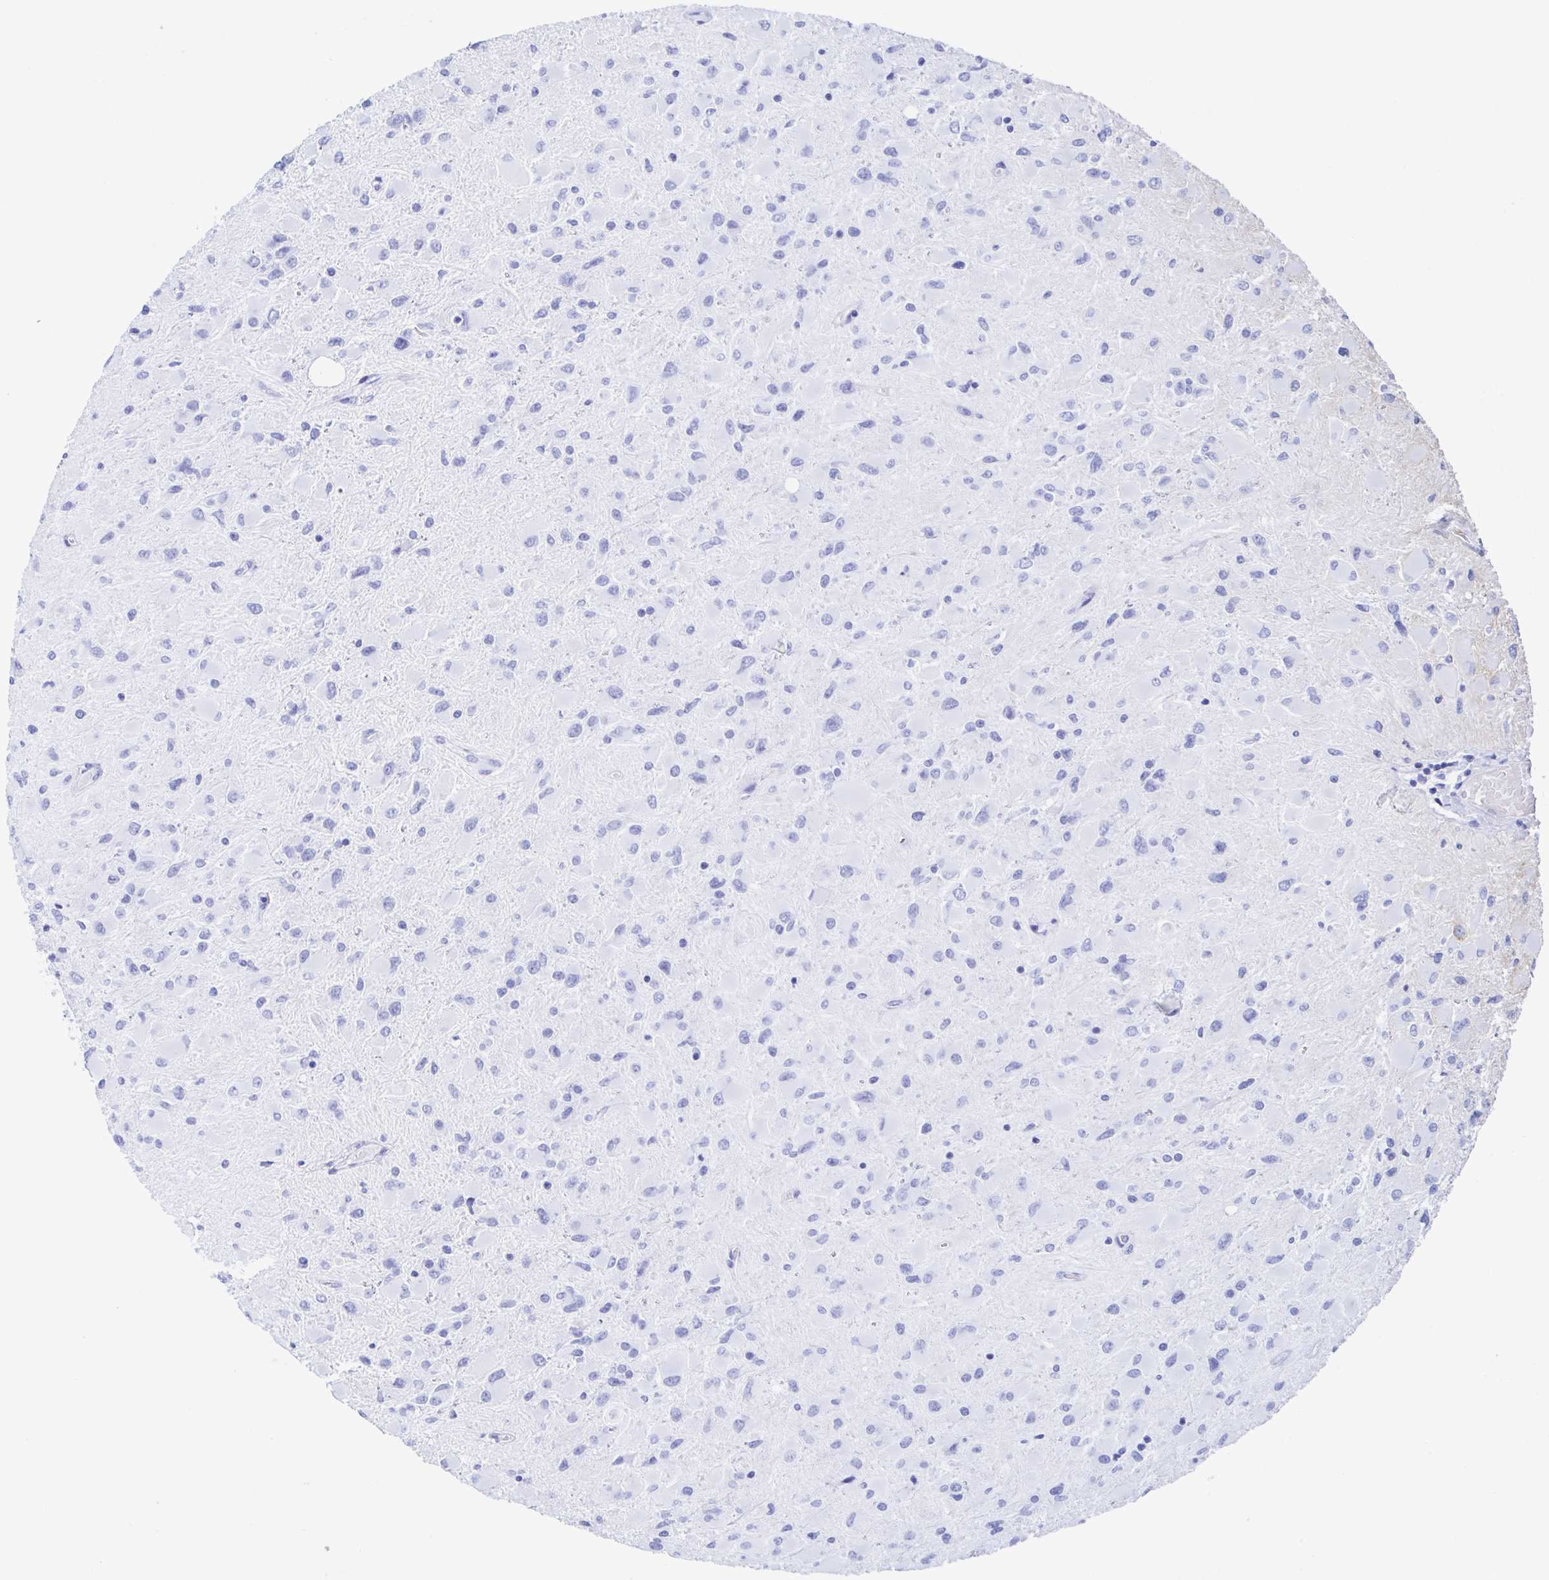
{"staining": {"intensity": "negative", "quantity": "none", "location": "none"}, "tissue": "glioma", "cell_type": "Tumor cells", "image_type": "cancer", "snomed": [{"axis": "morphology", "description": "Glioma, malignant, High grade"}, {"axis": "topography", "description": "Cerebral cortex"}], "caption": "Immunohistochemical staining of glioma reveals no significant staining in tumor cells.", "gene": "CDH2", "patient": {"sex": "female", "age": 36}}